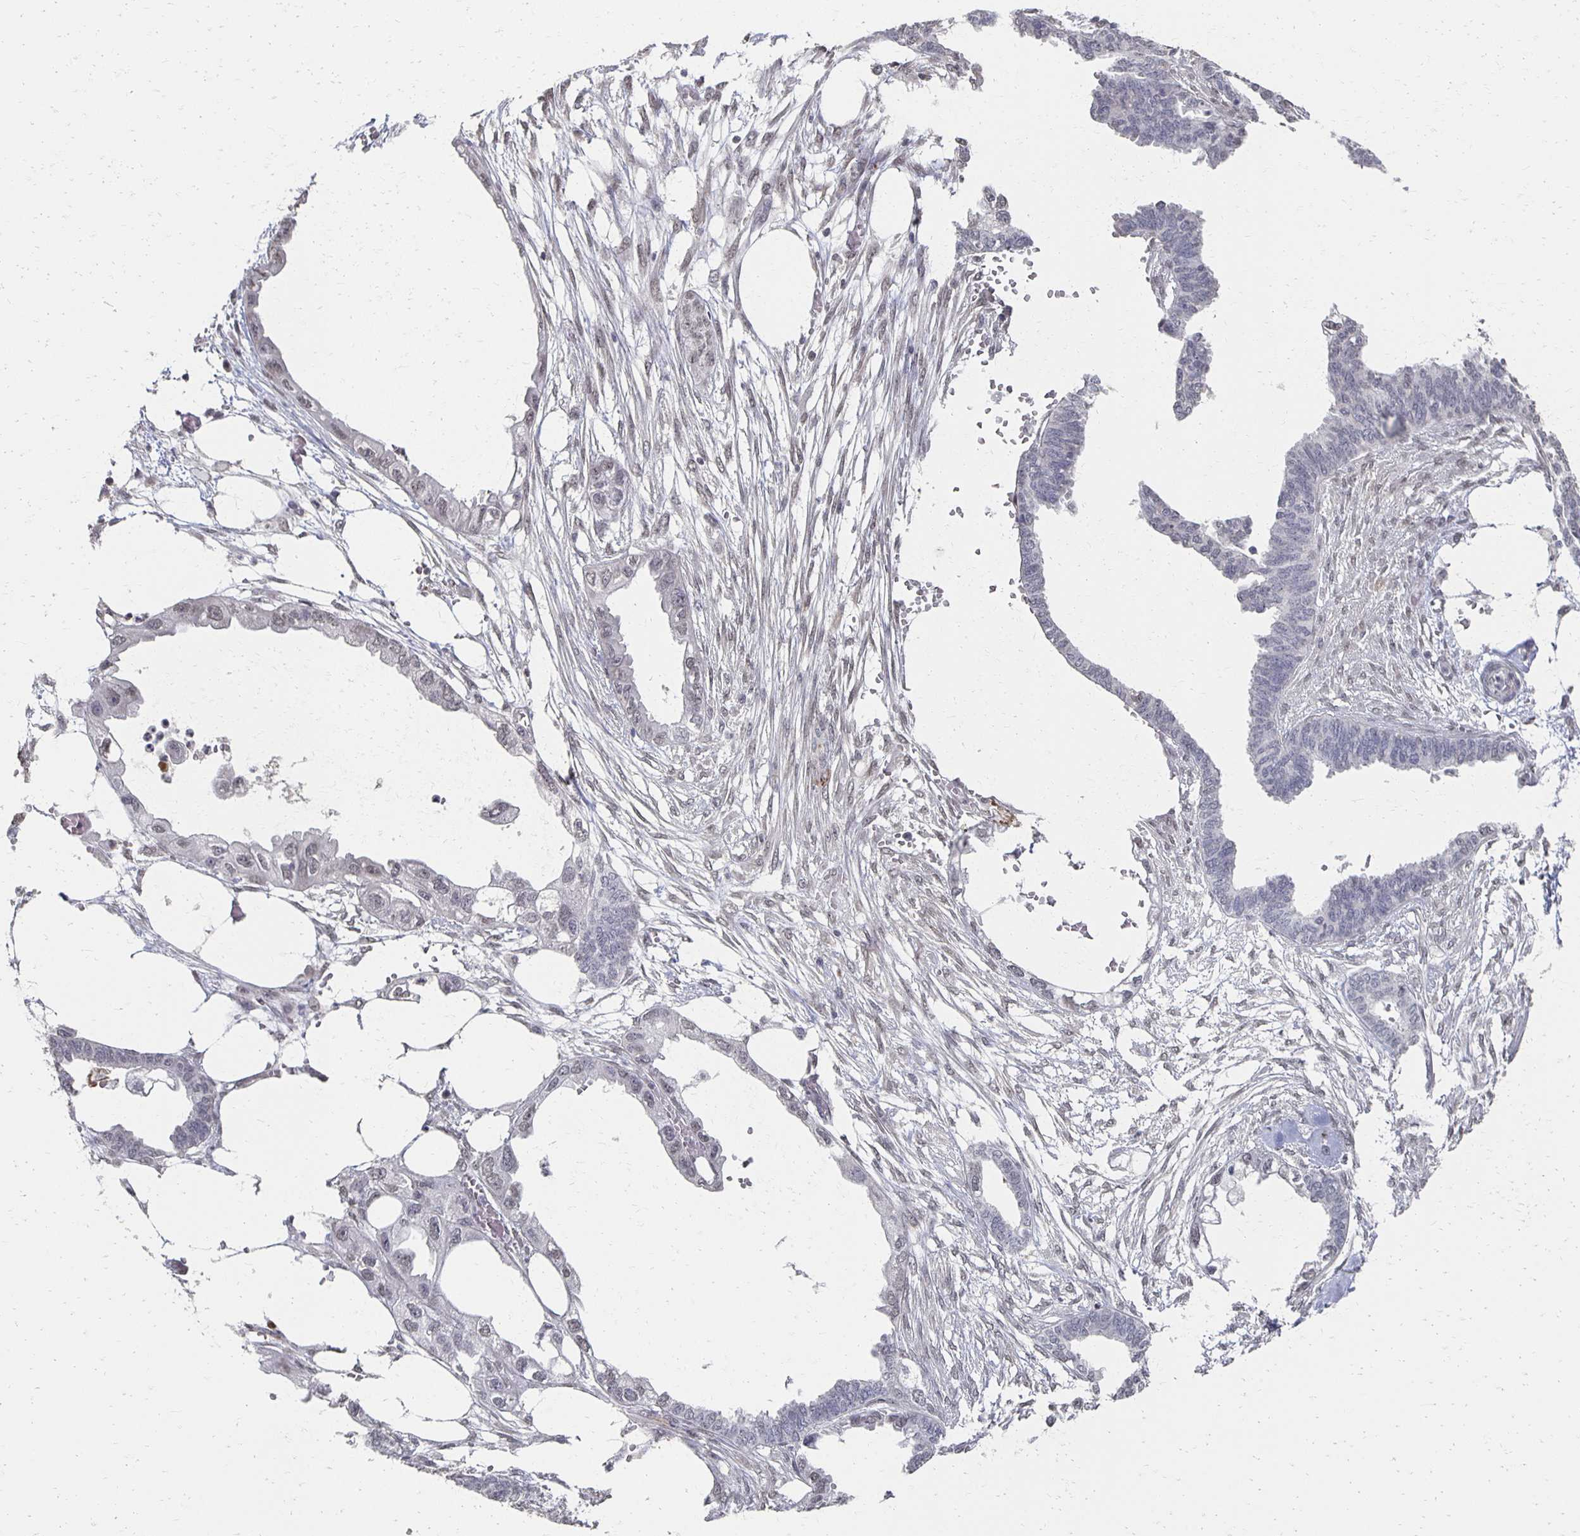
{"staining": {"intensity": "negative", "quantity": "none", "location": "none"}, "tissue": "endometrial cancer", "cell_type": "Tumor cells", "image_type": "cancer", "snomed": [{"axis": "morphology", "description": "Adenocarcinoma, NOS"}, {"axis": "morphology", "description": "Adenocarcinoma, metastatic, NOS"}, {"axis": "topography", "description": "Adipose tissue"}, {"axis": "topography", "description": "Endometrium"}], "caption": "This photomicrograph is of metastatic adenocarcinoma (endometrial) stained with immunohistochemistry (IHC) to label a protein in brown with the nuclei are counter-stained blue. There is no staining in tumor cells.", "gene": "DAB1", "patient": {"sex": "female", "age": 67}}